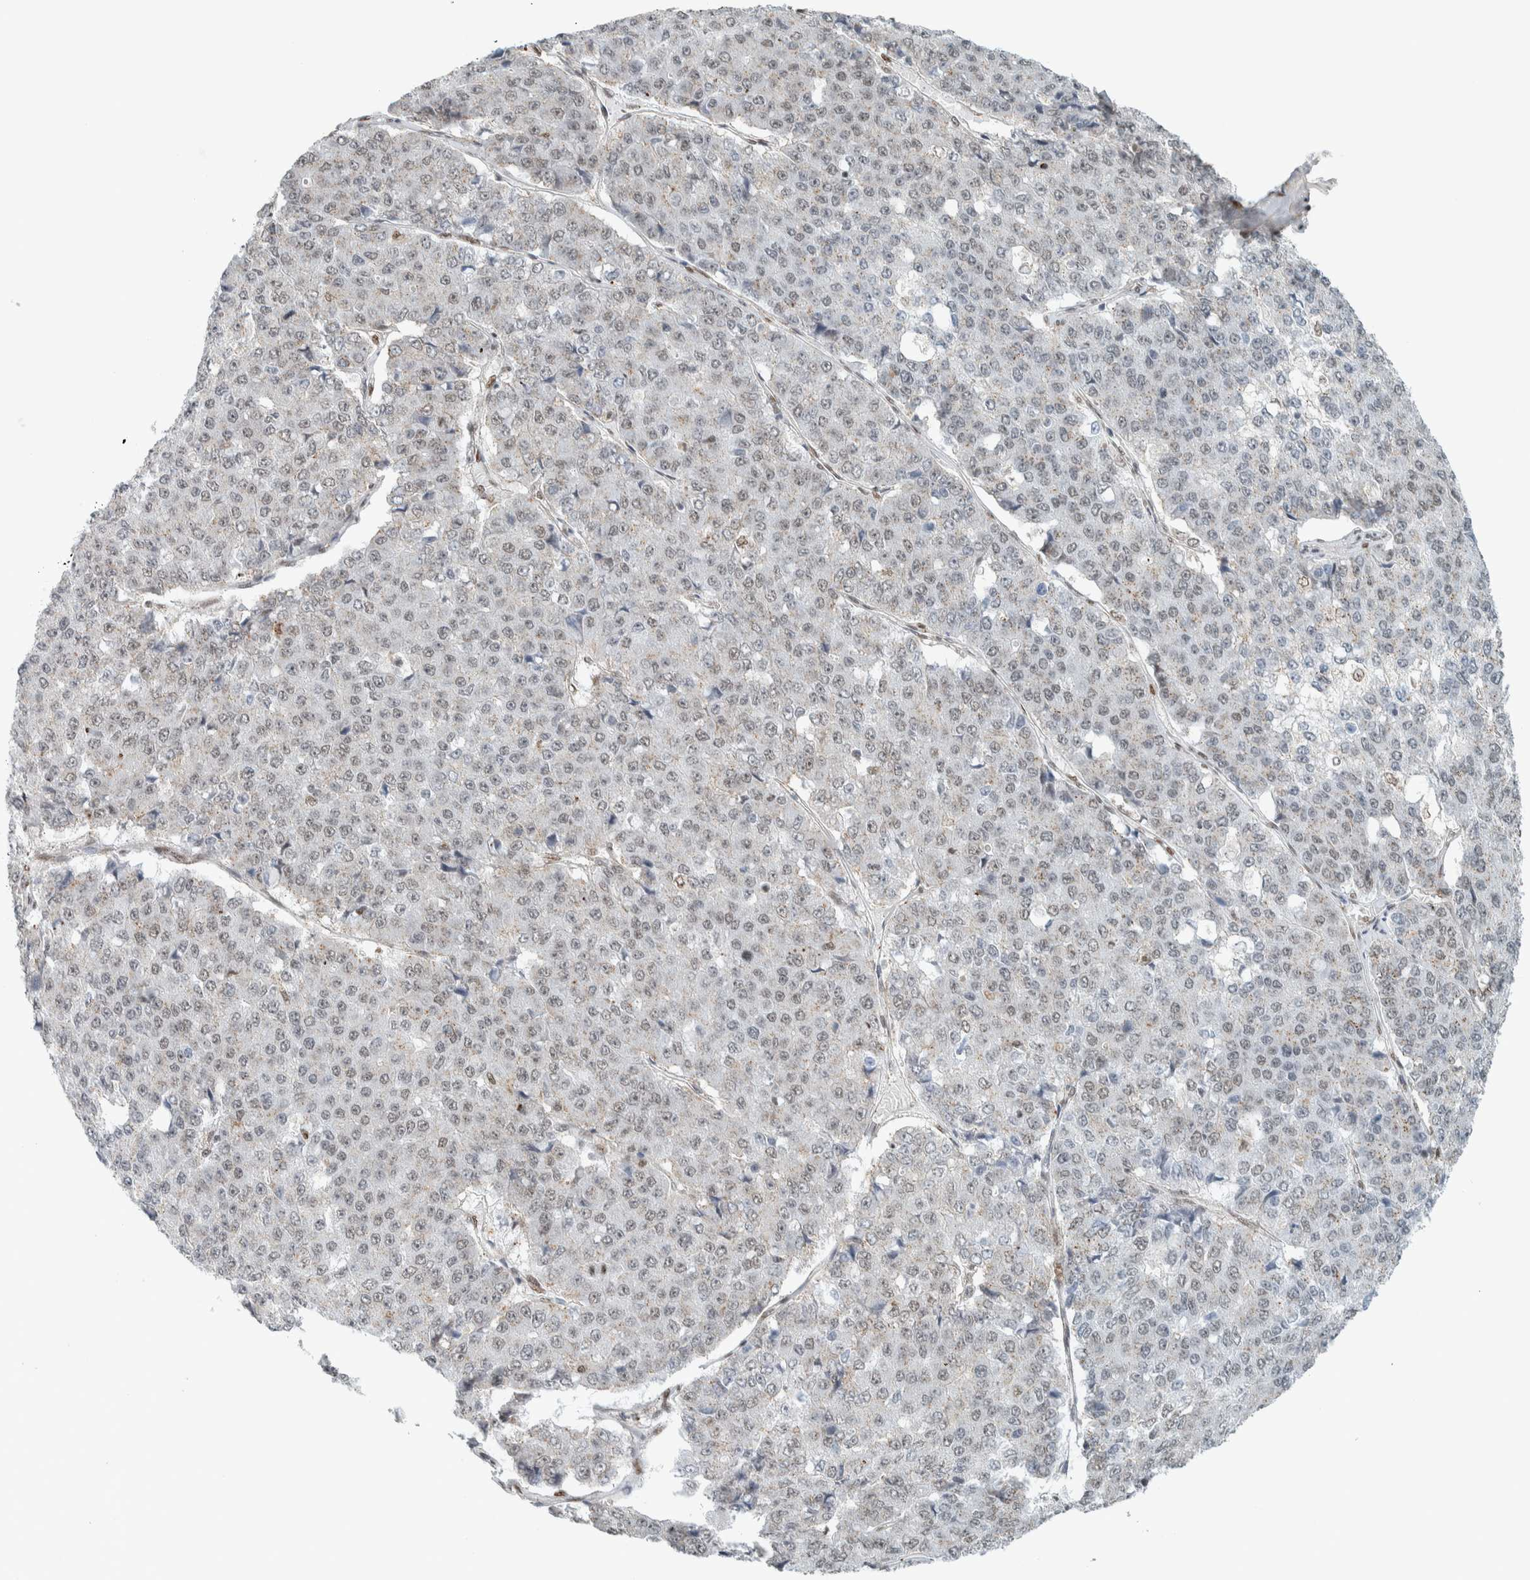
{"staining": {"intensity": "weak", "quantity": "<25%", "location": "nuclear"}, "tissue": "pancreatic cancer", "cell_type": "Tumor cells", "image_type": "cancer", "snomed": [{"axis": "morphology", "description": "Adenocarcinoma, NOS"}, {"axis": "topography", "description": "Pancreas"}], "caption": "Protein analysis of pancreatic cancer reveals no significant staining in tumor cells. (DAB (3,3'-diaminobenzidine) IHC, high magnification).", "gene": "TFE3", "patient": {"sex": "male", "age": 50}}